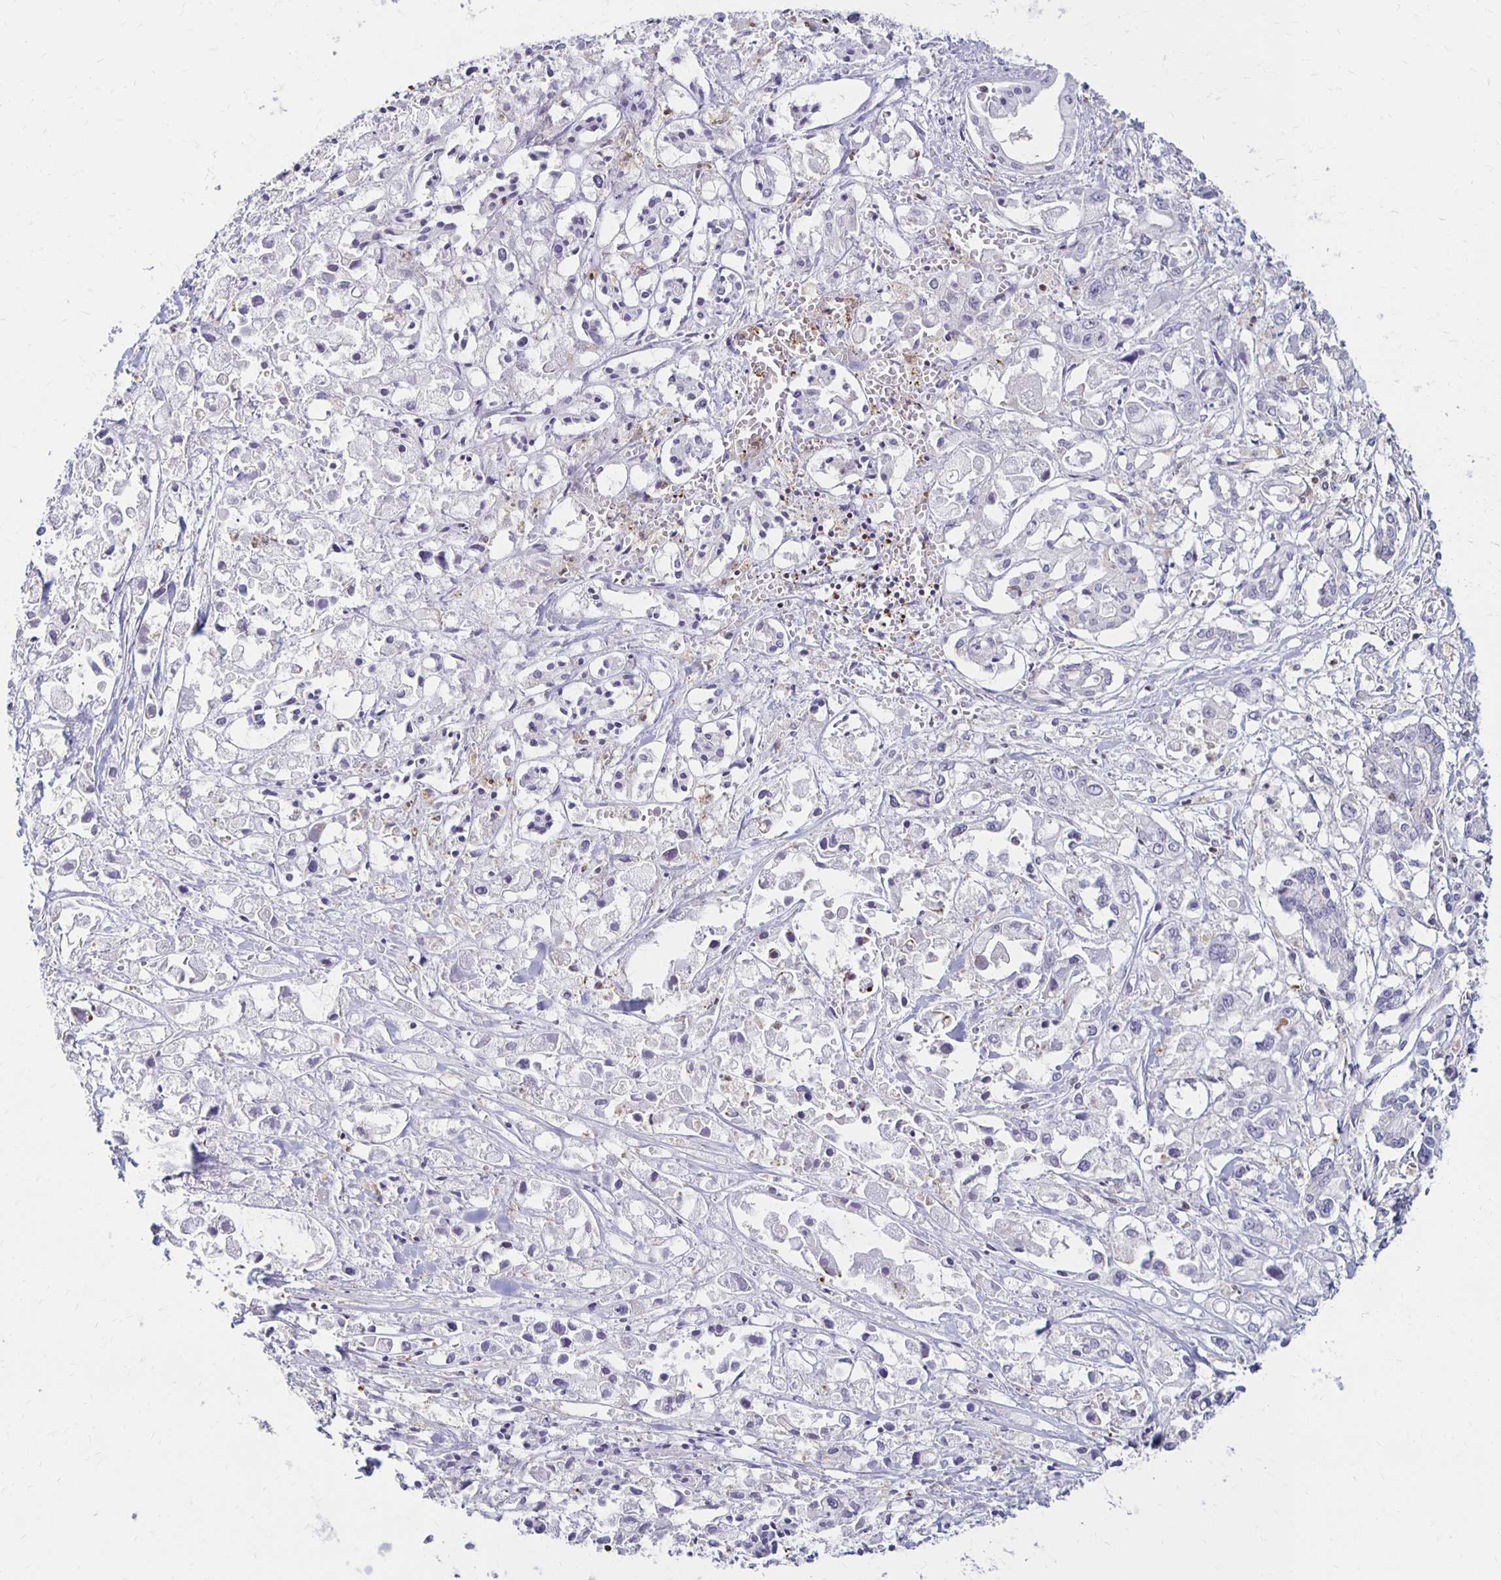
{"staining": {"intensity": "negative", "quantity": "none", "location": "none"}, "tissue": "pancreatic cancer", "cell_type": "Tumor cells", "image_type": "cancer", "snomed": [{"axis": "morphology", "description": "Adenocarcinoma, NOS"}, {"axis": "topography", "description": "Pancreas"}], "caption": "The photomicrograph displays no staining of tumor cells in adenocarcinoma (pancreatic).", "gene": "CCL21", "patient": {"sex": "male", "age": 71}}